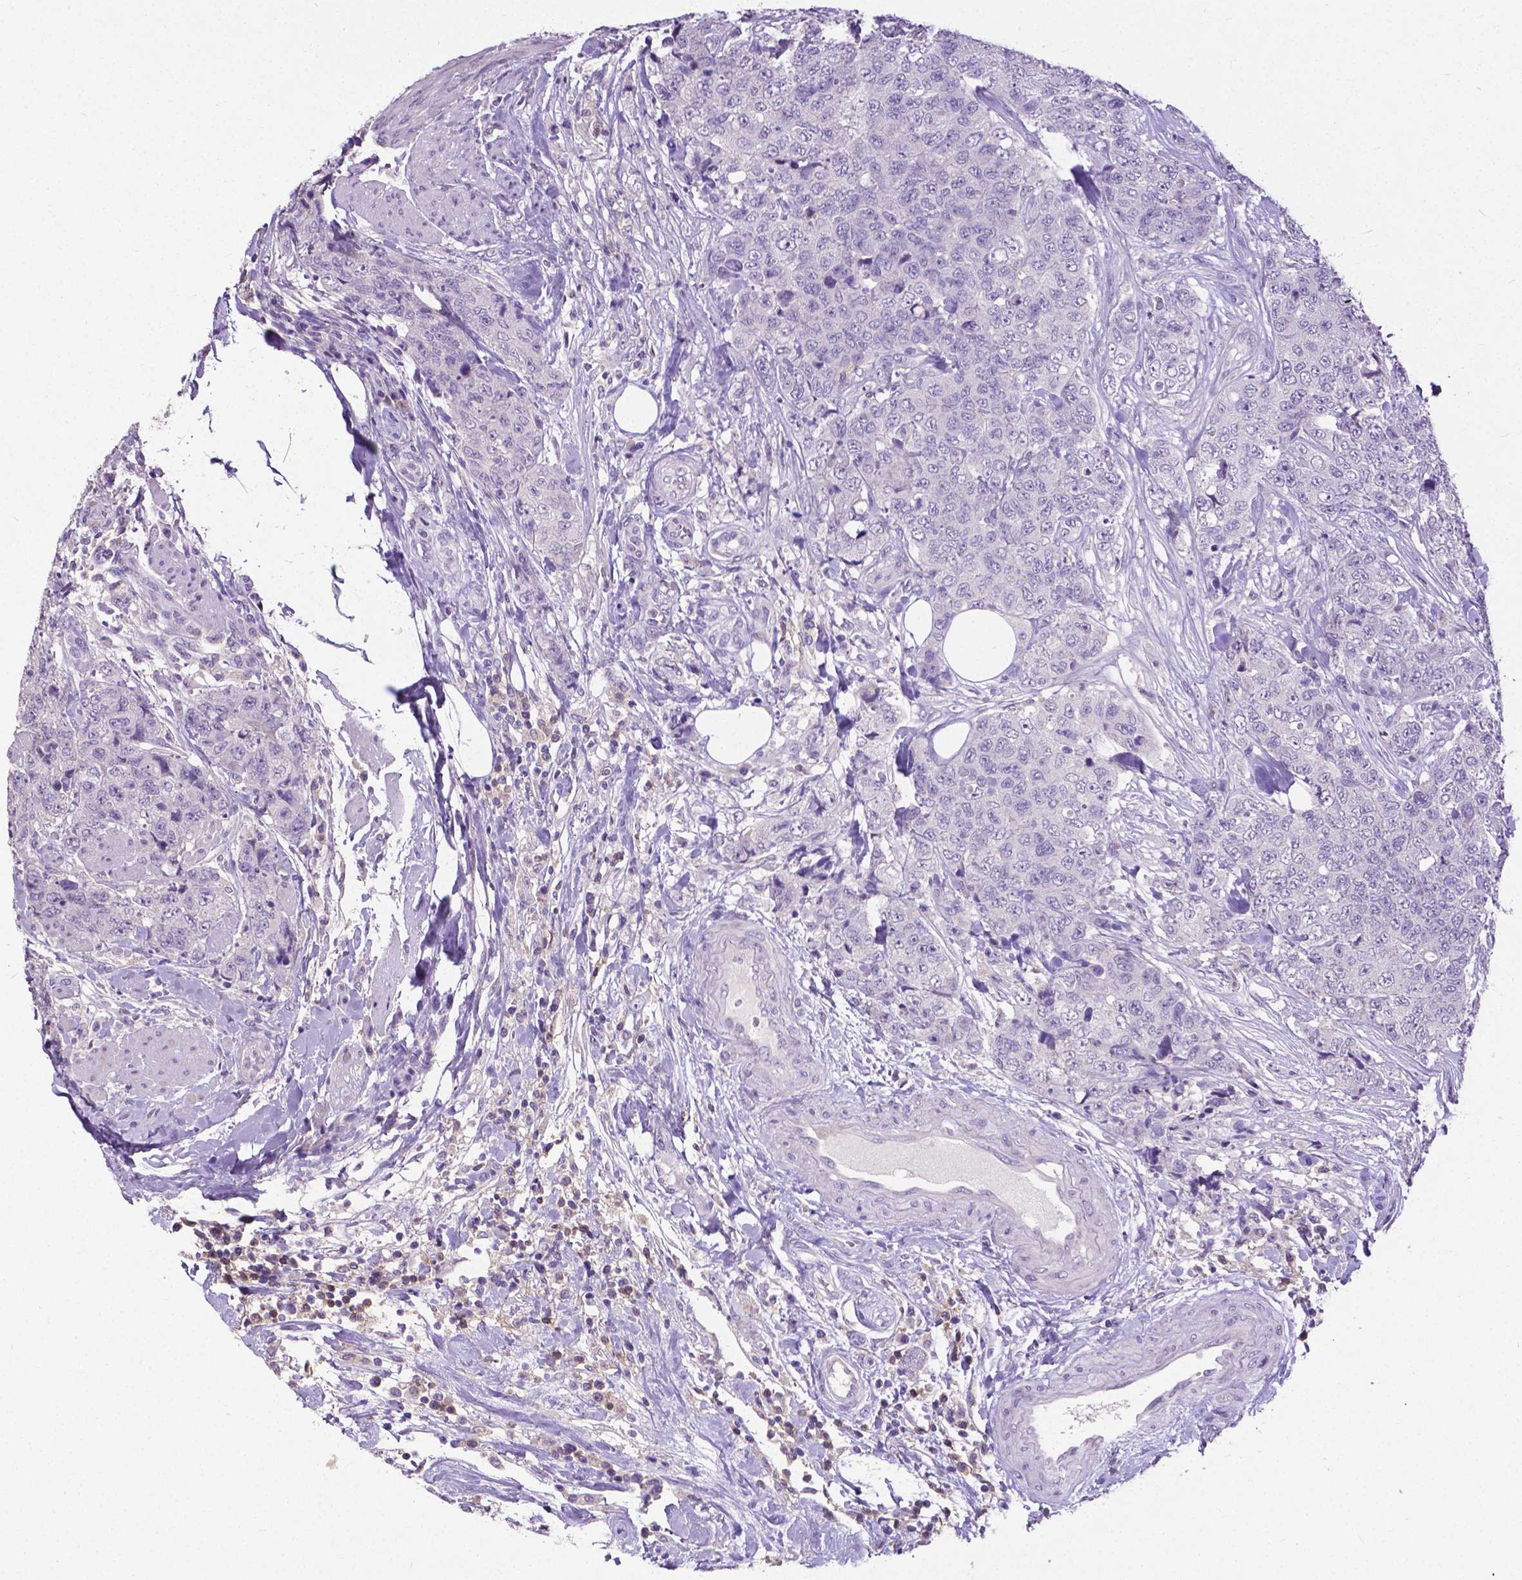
{"staining": {"intensity": "negative", "quantity": "none", "location": "none"}, "tissue": "urothelial cancer", "cell_type": "Tumor cells", "image_type": "cancer", "snomed": [{"axis": "morphology", "description": "Urothelial carcinoma, High grade"}, {"axis": "topography", "description": "Urinary bladder"}], "caption": "Tumor cells are negative for brown protein staining in urothelial carcinoma (high-grade).", "gene": "CD4", "patient": {"sex": "female", "age": 78}}